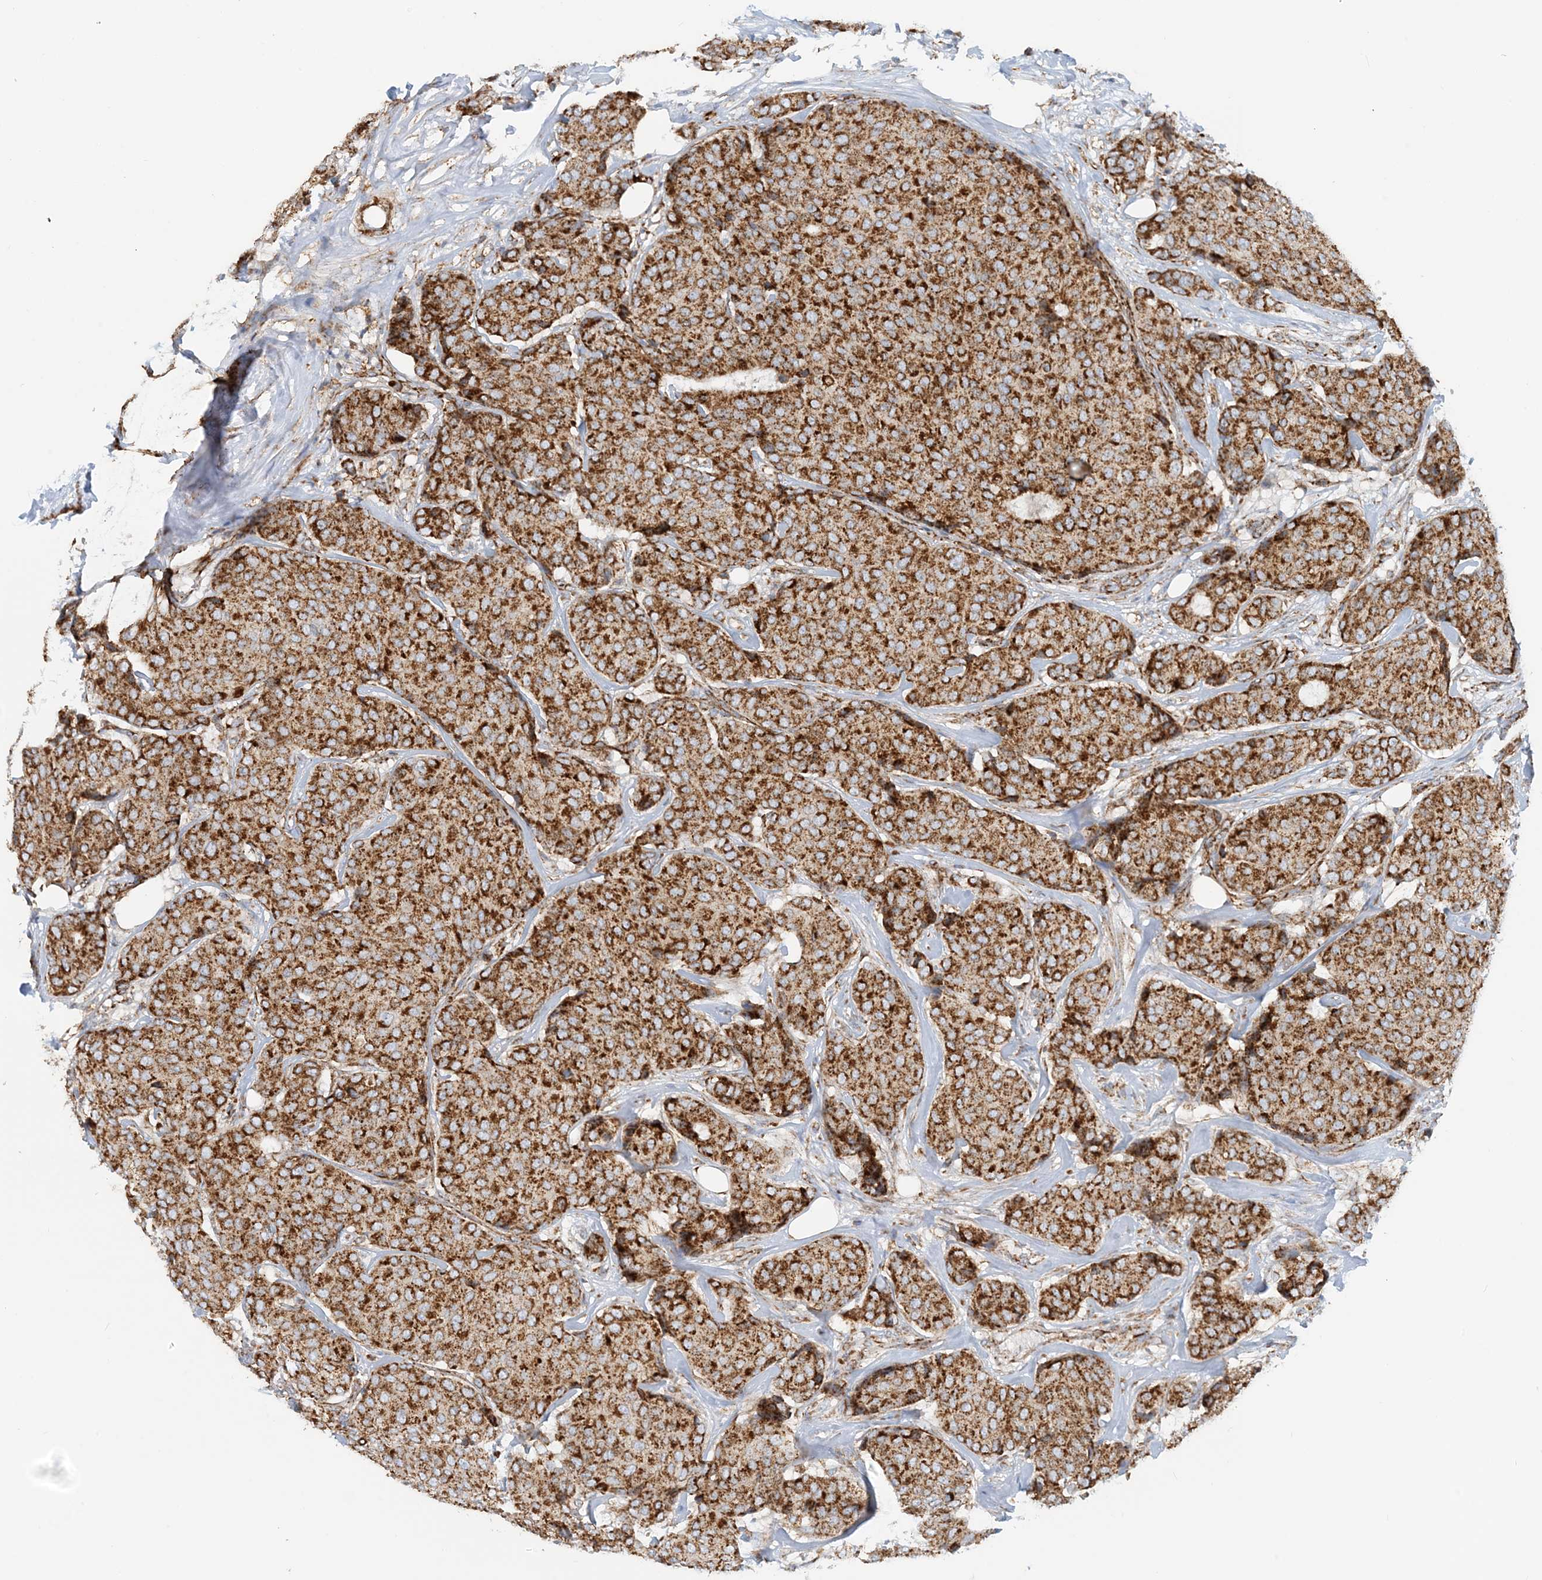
{"staining": {"intensity": "strong", "quantity": ">75%", "location": "cytoplasmic/membranous"}, "tissue": "breast cancer", "cell_type": "Tumor cells", "image_type": "cancer", "snomed": [{"axis": "morphology", "description": "Duct carcinoma"}, {"axis": "topography", "description": "Breast"}], "caption": "DAB immunohistochemical staining of human breast cancer (infiltrating ductal carcinoma) displays strong cytoplasmic/membranous protein staining in approximately >75% of tumor cells.", "gene": "COA3", "patient": {"sex": "female", "age": 75}}